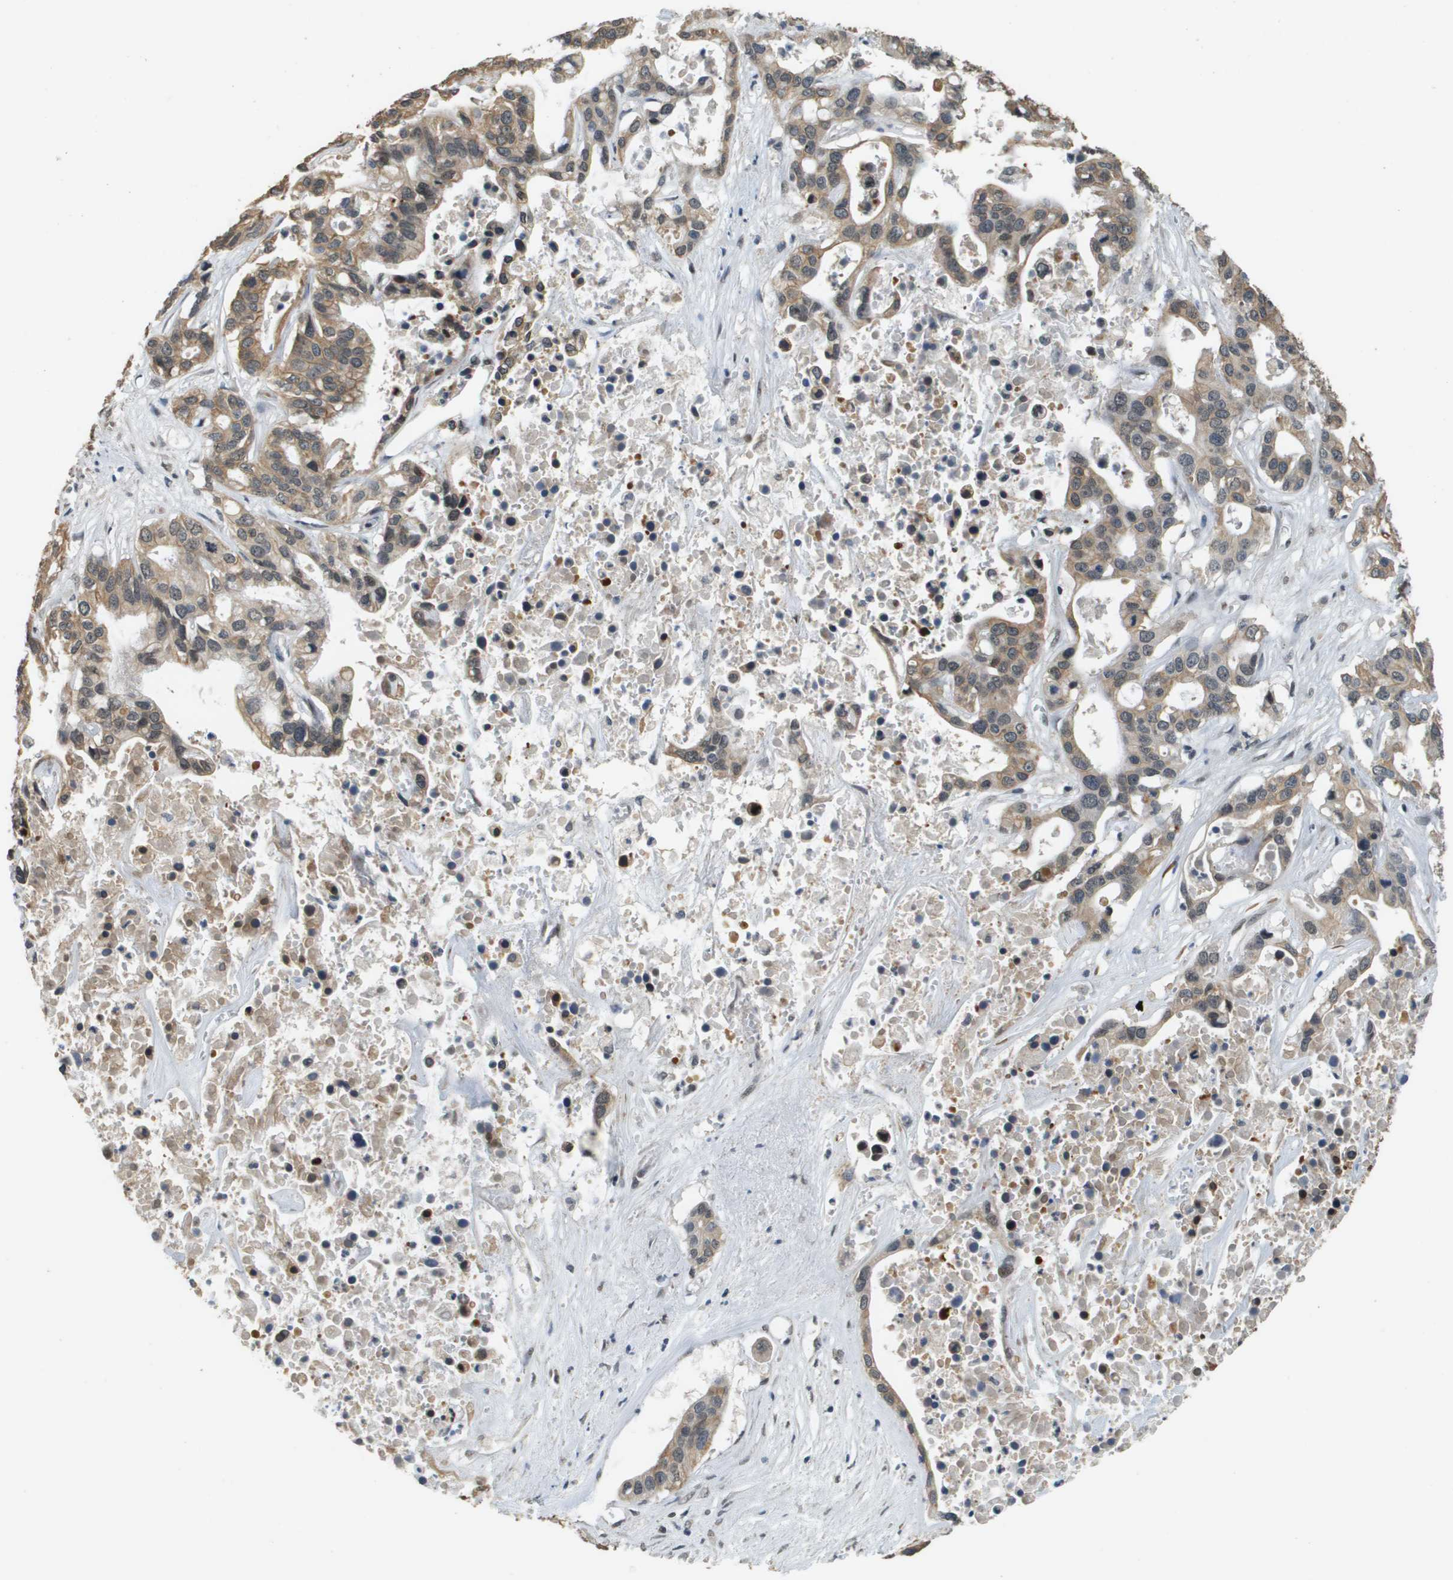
{"staining": {"intensity": "moderate", "quantity": ">75%", "location": "cytoplasmic/membranous"}, "tissue": "liver cancer", "cell_type": "Tumor cells", "image_type": "cancer", "snomed": [{"axis": "morphology", "description": "Cholangiocarcinoma"}, {"axis": "topography", "description": "Liver"}], "caption": "Protein expression analysis of liver cholangiocarcinoma reveals moderate cytoplasmic/membranous staining in approximately >75% of tumor cells.", "gene": "FANCC", "patient": {"sex": "female", "age": 65}}